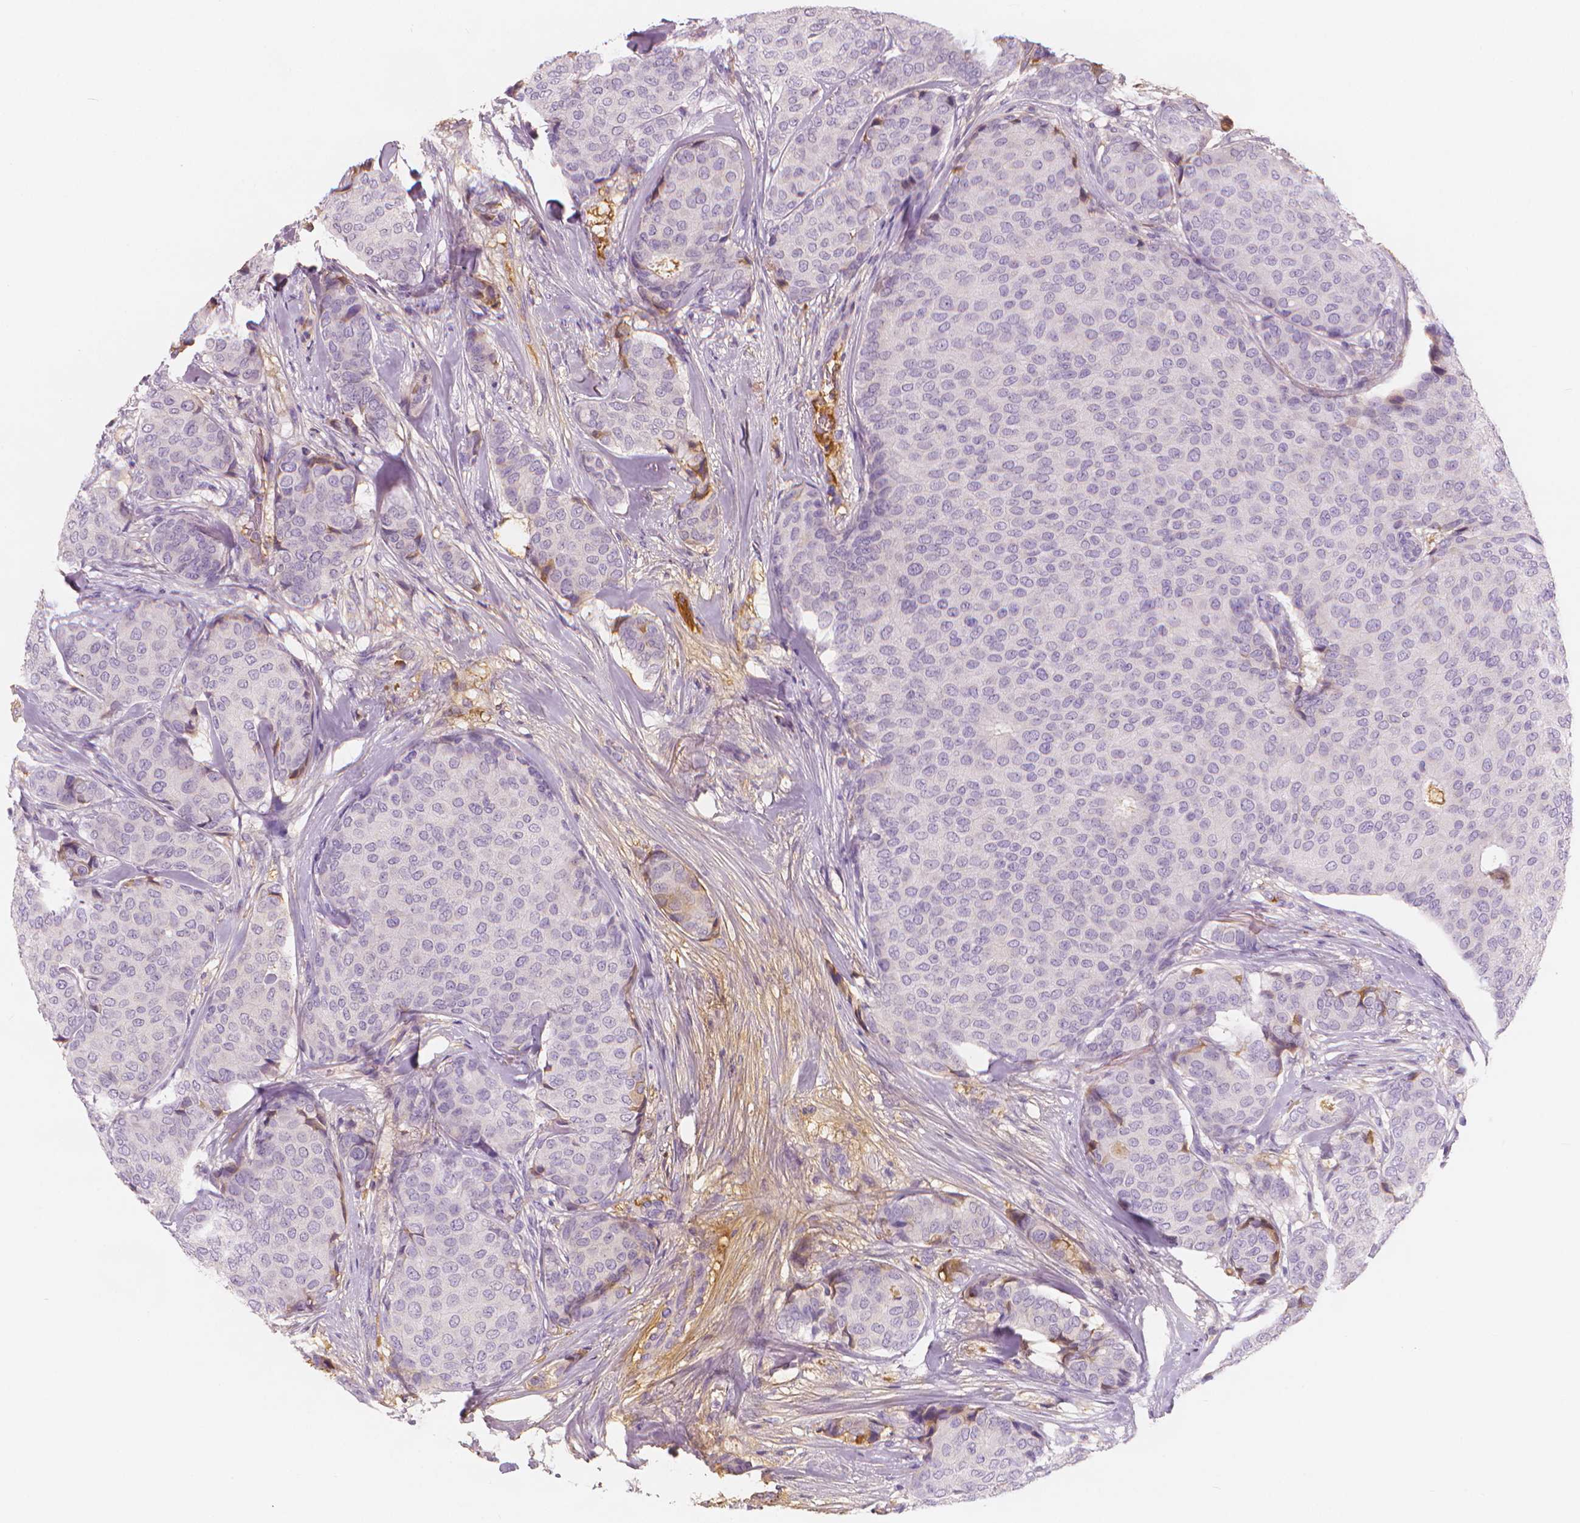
{"staining": {"intensity": "negative", "quantity": "none", "location": "none"}, "tissue": "breast cancer", "cell_type": "Tumor cells", "image_type": "cancer", "snomed": [{"axis": "morphology", "description": "Duct carcinoma"}, {"axis": "topography", "description": "Breast"}], "caption": "Breast cancer was stained to show a protein in brown. There is no significant positivity in tumor cells.", "gene": "APOA4", "patient": {"sex": "female", "age": 75}}